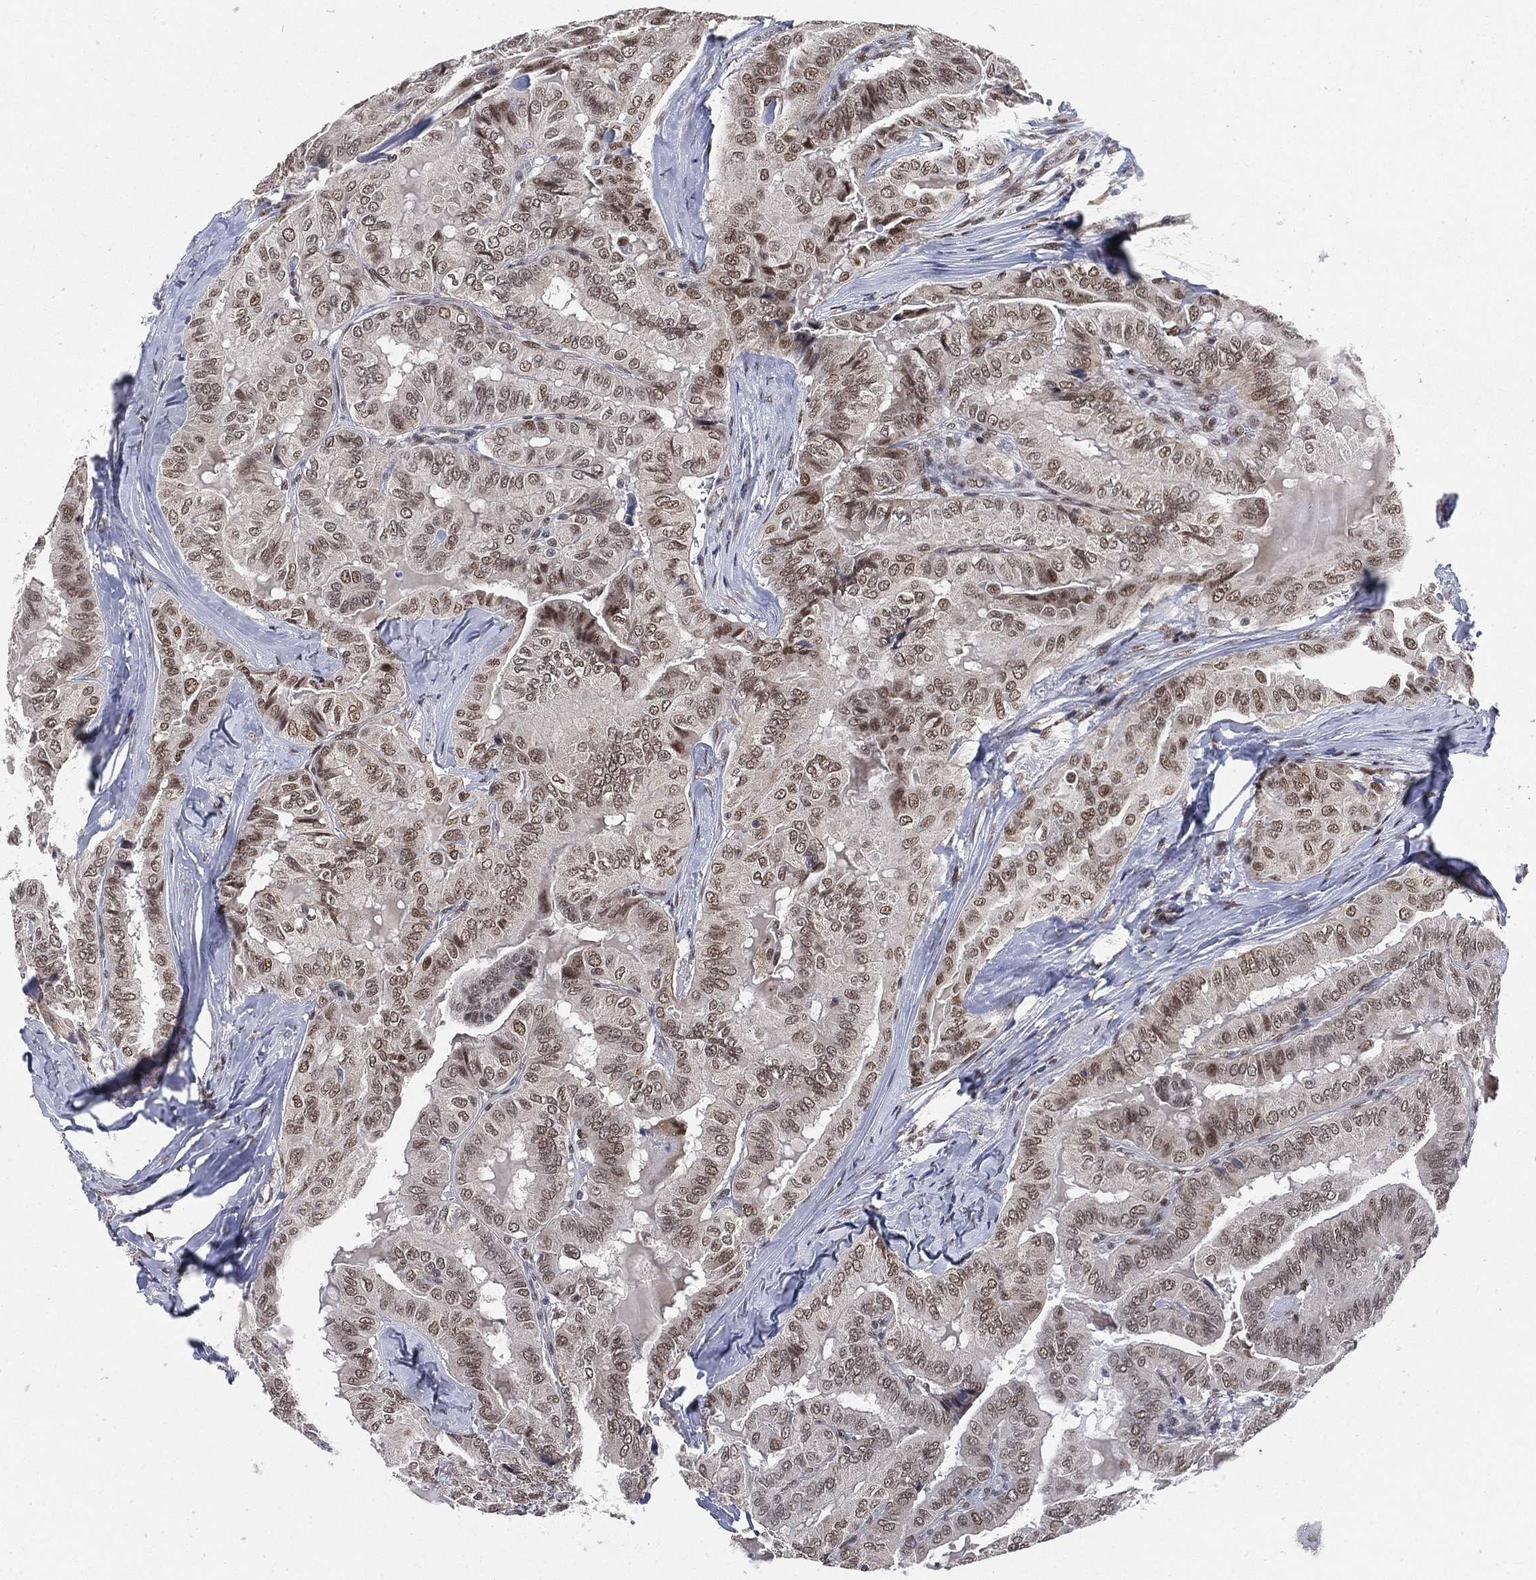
{"staining": {"intensity": "moderate", "quantity": "25%-75%", "location": "nuclear"}, "tissue": "thyroid cancer", "cell_type": "Tumor cells", "image_type": "cancer", "snomed": [{"axis": "morphology", "description": "Papillary adenocarcinoma, NOS"}, {"axis": "topography", "description": "Thyroid gland"}], "caption": "Thyroid papillary adenocarcinoma tissue exhibits moderate nuclear positivity in about 25%-75% of tumor cells", "gene": "YLPM1", "patient": {"sex": "female", "age": 68}}